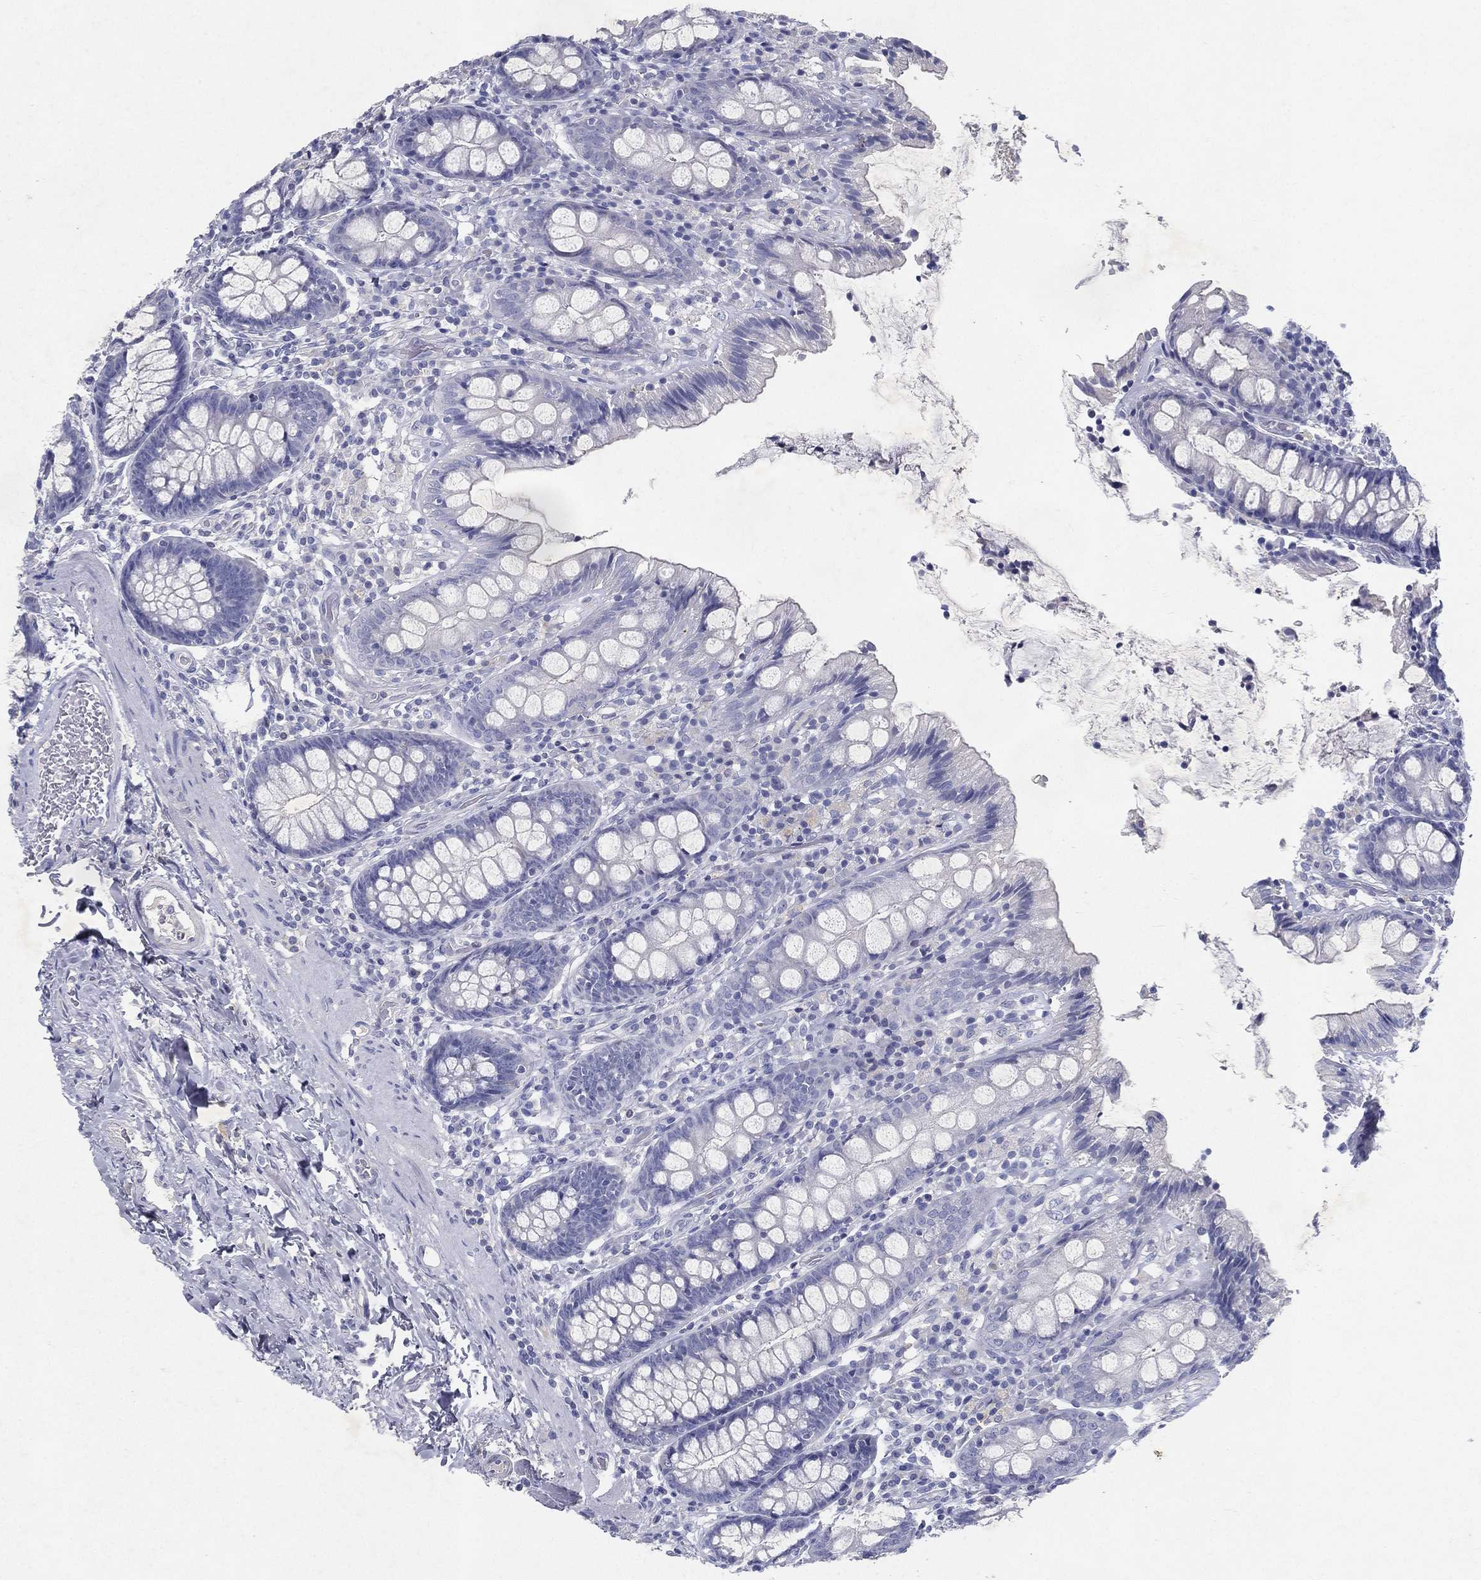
{"staining": {"intensity": "negative", "quantity": "none", "location": "none"}, "tissue": "colon", "cell_type": "Endothelial cells", "image_type": "normal", "snomed": [{"axis": "morphology", "description": "Normal tissue, NOS"}, {"axis": "topography", "description": "Colon"}], "caption": "Immunohistochemistry histopathology image of normal colon: human colon stained with DAB shows no significant protein staining in endothelial cells.", "gene": "RGS13", "patient": {"sex": "female", "age": 86}}